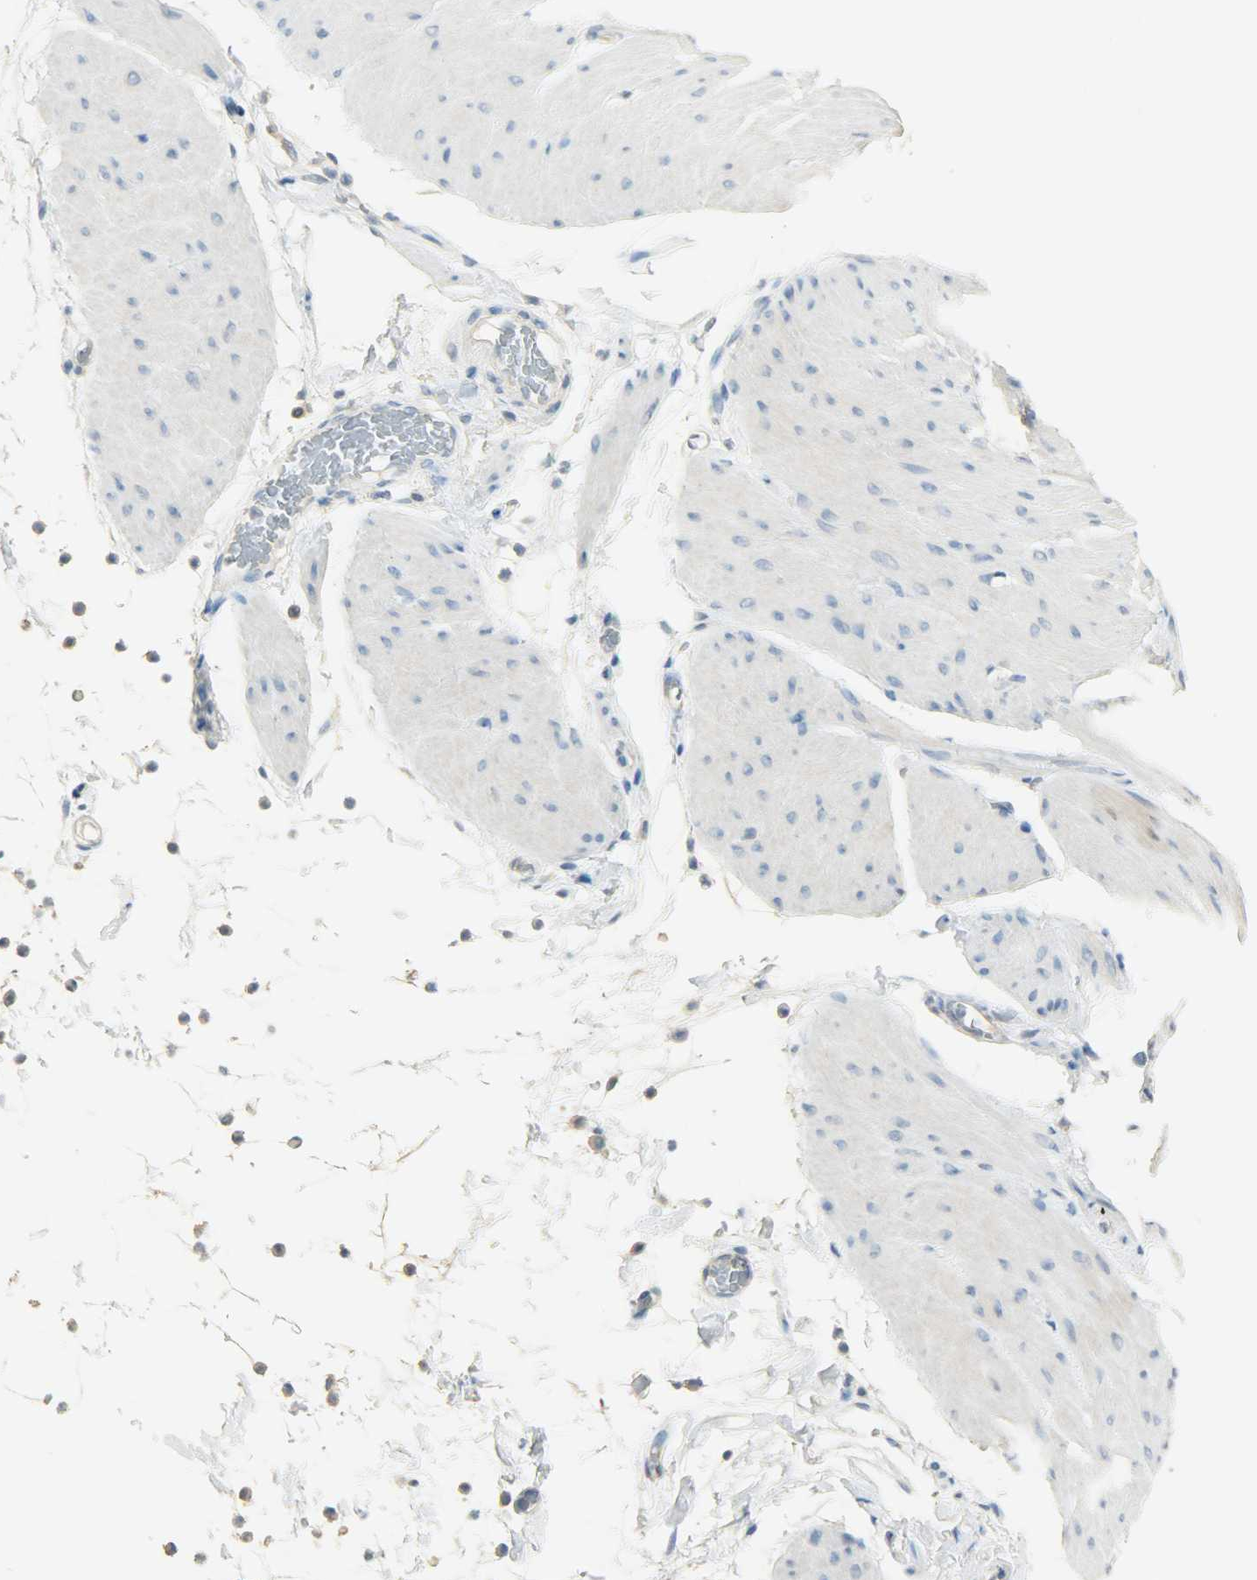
{"staining": {"intensity": "negative", "quantity": "none", "location": "none"}, "tissue": "smooth muscle", "cell_type": "Smooth muscle cells", "image_type": "normal", "snomed": [{"axis": "morphology", "description": "Normal tissue, NOS"}, {"axis": "topography", "description": "Smooth muscle"}, {"axis": "topography", "description": "Colon"}], "caption": "Image shows no significant protein positivity in smooth muscle cells of normal smooth muscle.", "gene": "PRMT5", "patient": {"sex": "male", "age": 67}}